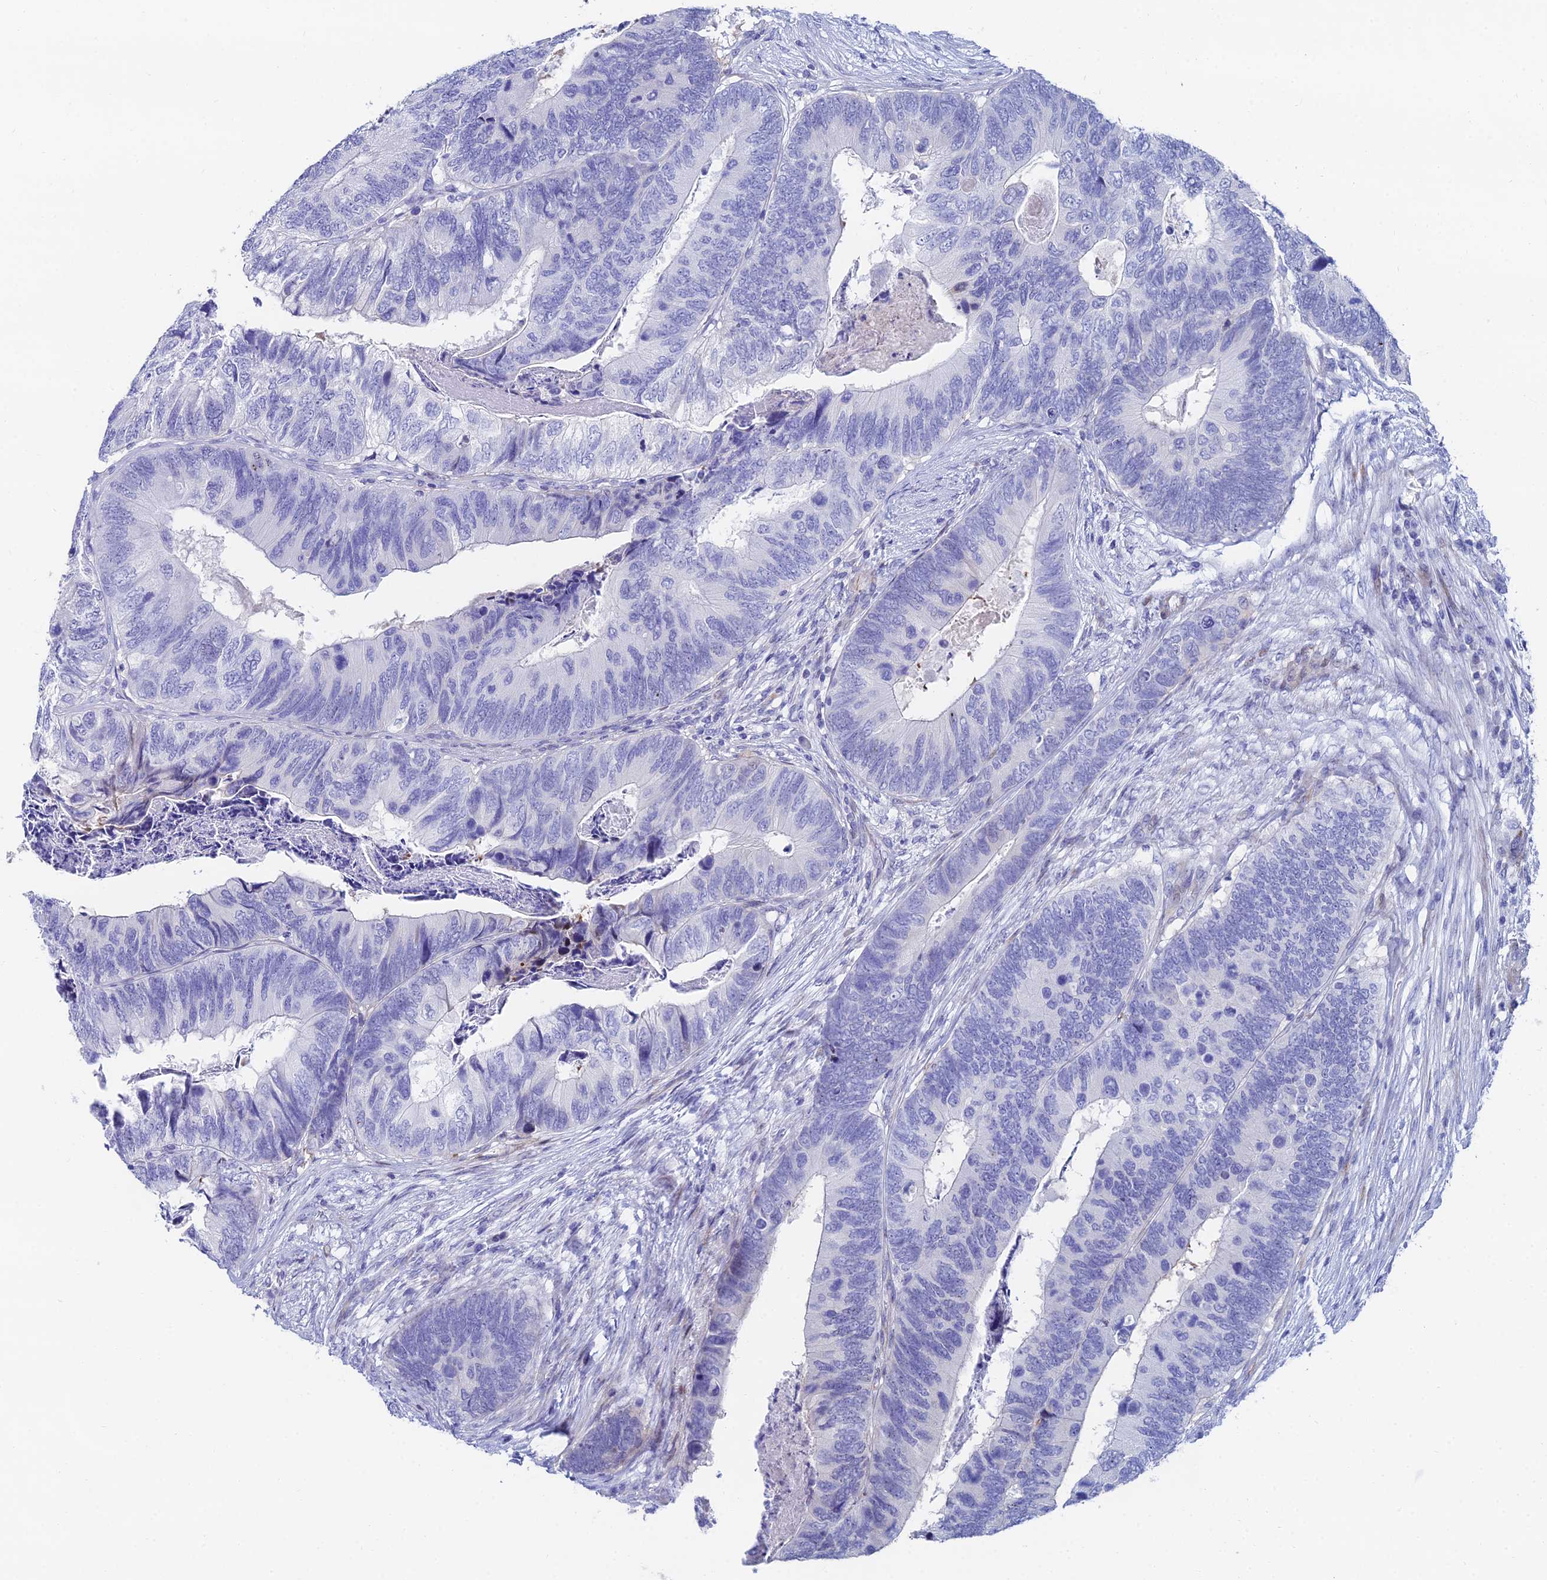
{"staining": {"intensity": "negative", "quantity": "none", "location": "none"}, "tissue": "colorectal cancer", "cell_type": "Tumor cells", "image_type": "cancer", "snomed": [{"axis": "morphology", "description": "Adenocarcinoma, NOS"}, {"axis": "topography", "description": "Colon"}], "caption": "IHC micrograph of human colorectal cancer stained for a protein (brown), which reveals no staining in tumor cells.", "gene": "HSPA1L", "patient": {"sex": "female", "age": 67}}